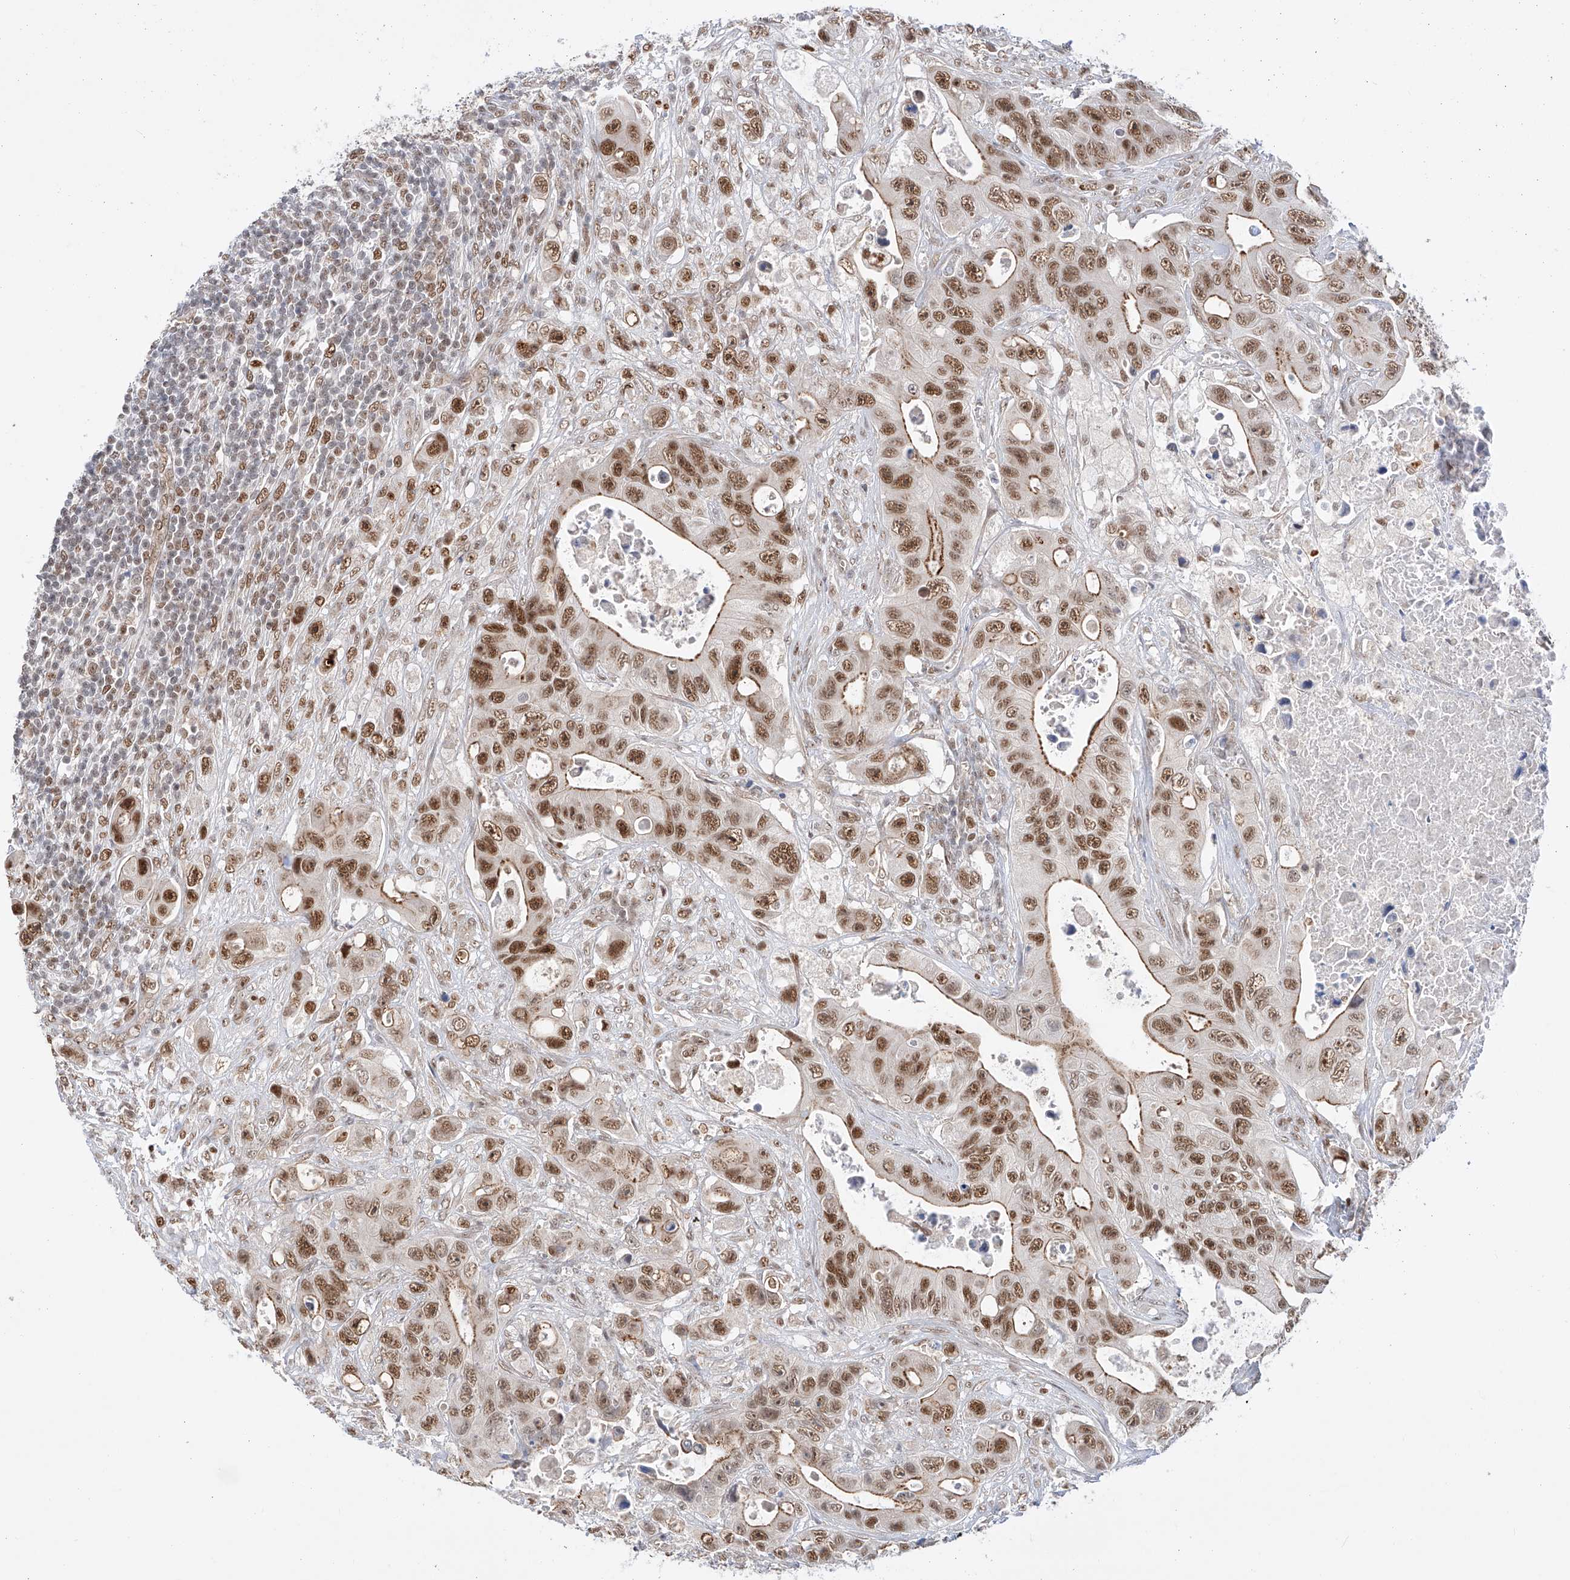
{"staining": {"intensity": "strong", "quantity": ">75%", "location": "cytoplasmic/membranous,nuclear"}, "tissue": "colorectal cancer", "cell_type": "Tumor cells", "image_type": "cancer", "snomed": [{"axis": "morphology", "description": "Adenocarcinoma, NOS"}, {"axis": "topography", "description": "Colon"}], "caption": "Tumor cells display high levels of strong cytoplasmic/membranous and nuclear staining in about >75% of cells in human colorectal adenocarcinoma. Ihc stains the protein of interest in brown and the nuclei are stained blue.", "gene": "POGK", "patient": {"sex": "female", "age": 46}}